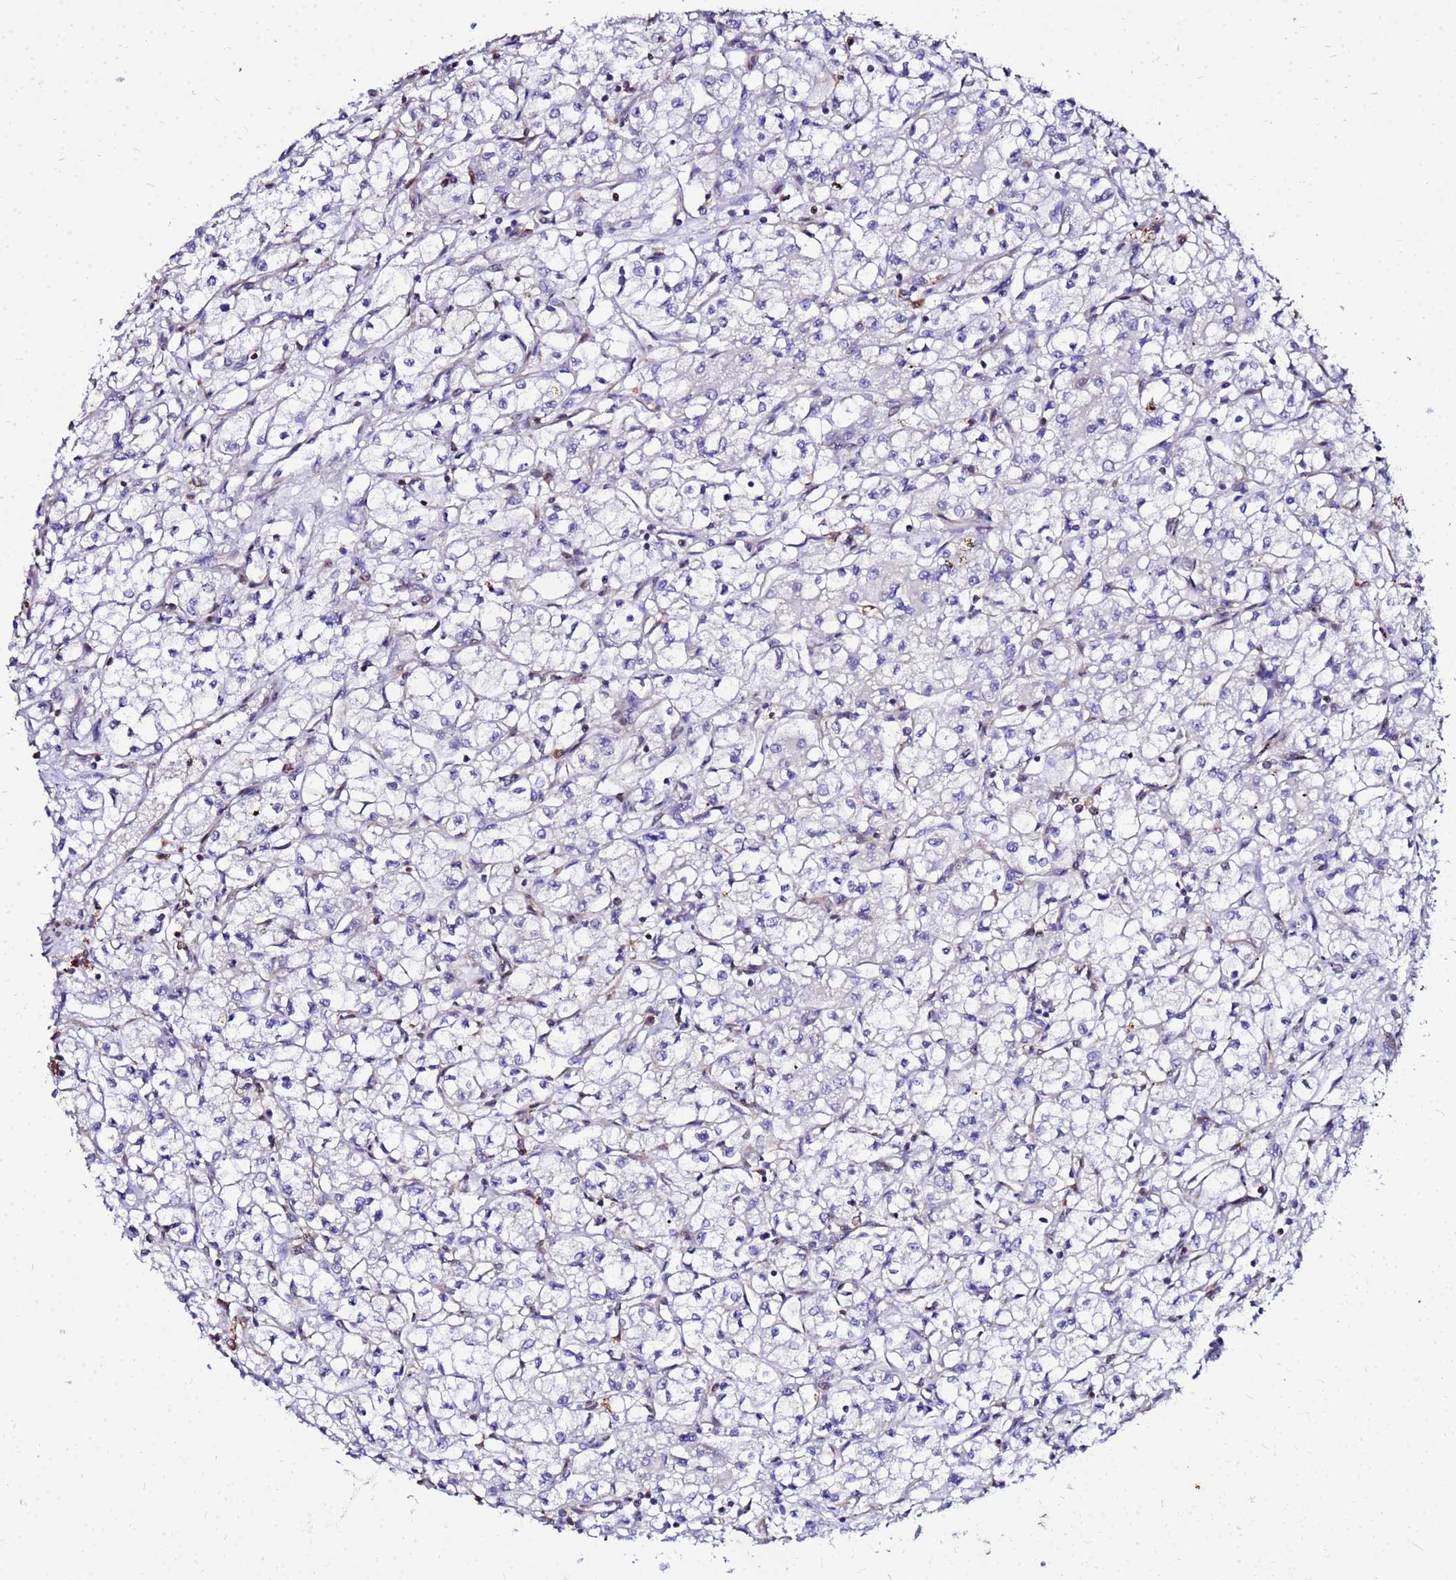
{"staining": {"intensity": "negative", "quantity": "none", "location": "none"}, "tissue": "renal cancer", "cell_type": "Tumor cells", "image_type": "cancer", "snomed": [{"axis": "morphology", "description": "Adenocarcinoma, NOS"}, {"axis": "topography", "description": "Kidney"}], "caption": "There is no significant positivity in tumor cells of adenocarcinoma (renal).", "gene": "DBNDD2", "patient": {"sex": "male", "age": 59}}